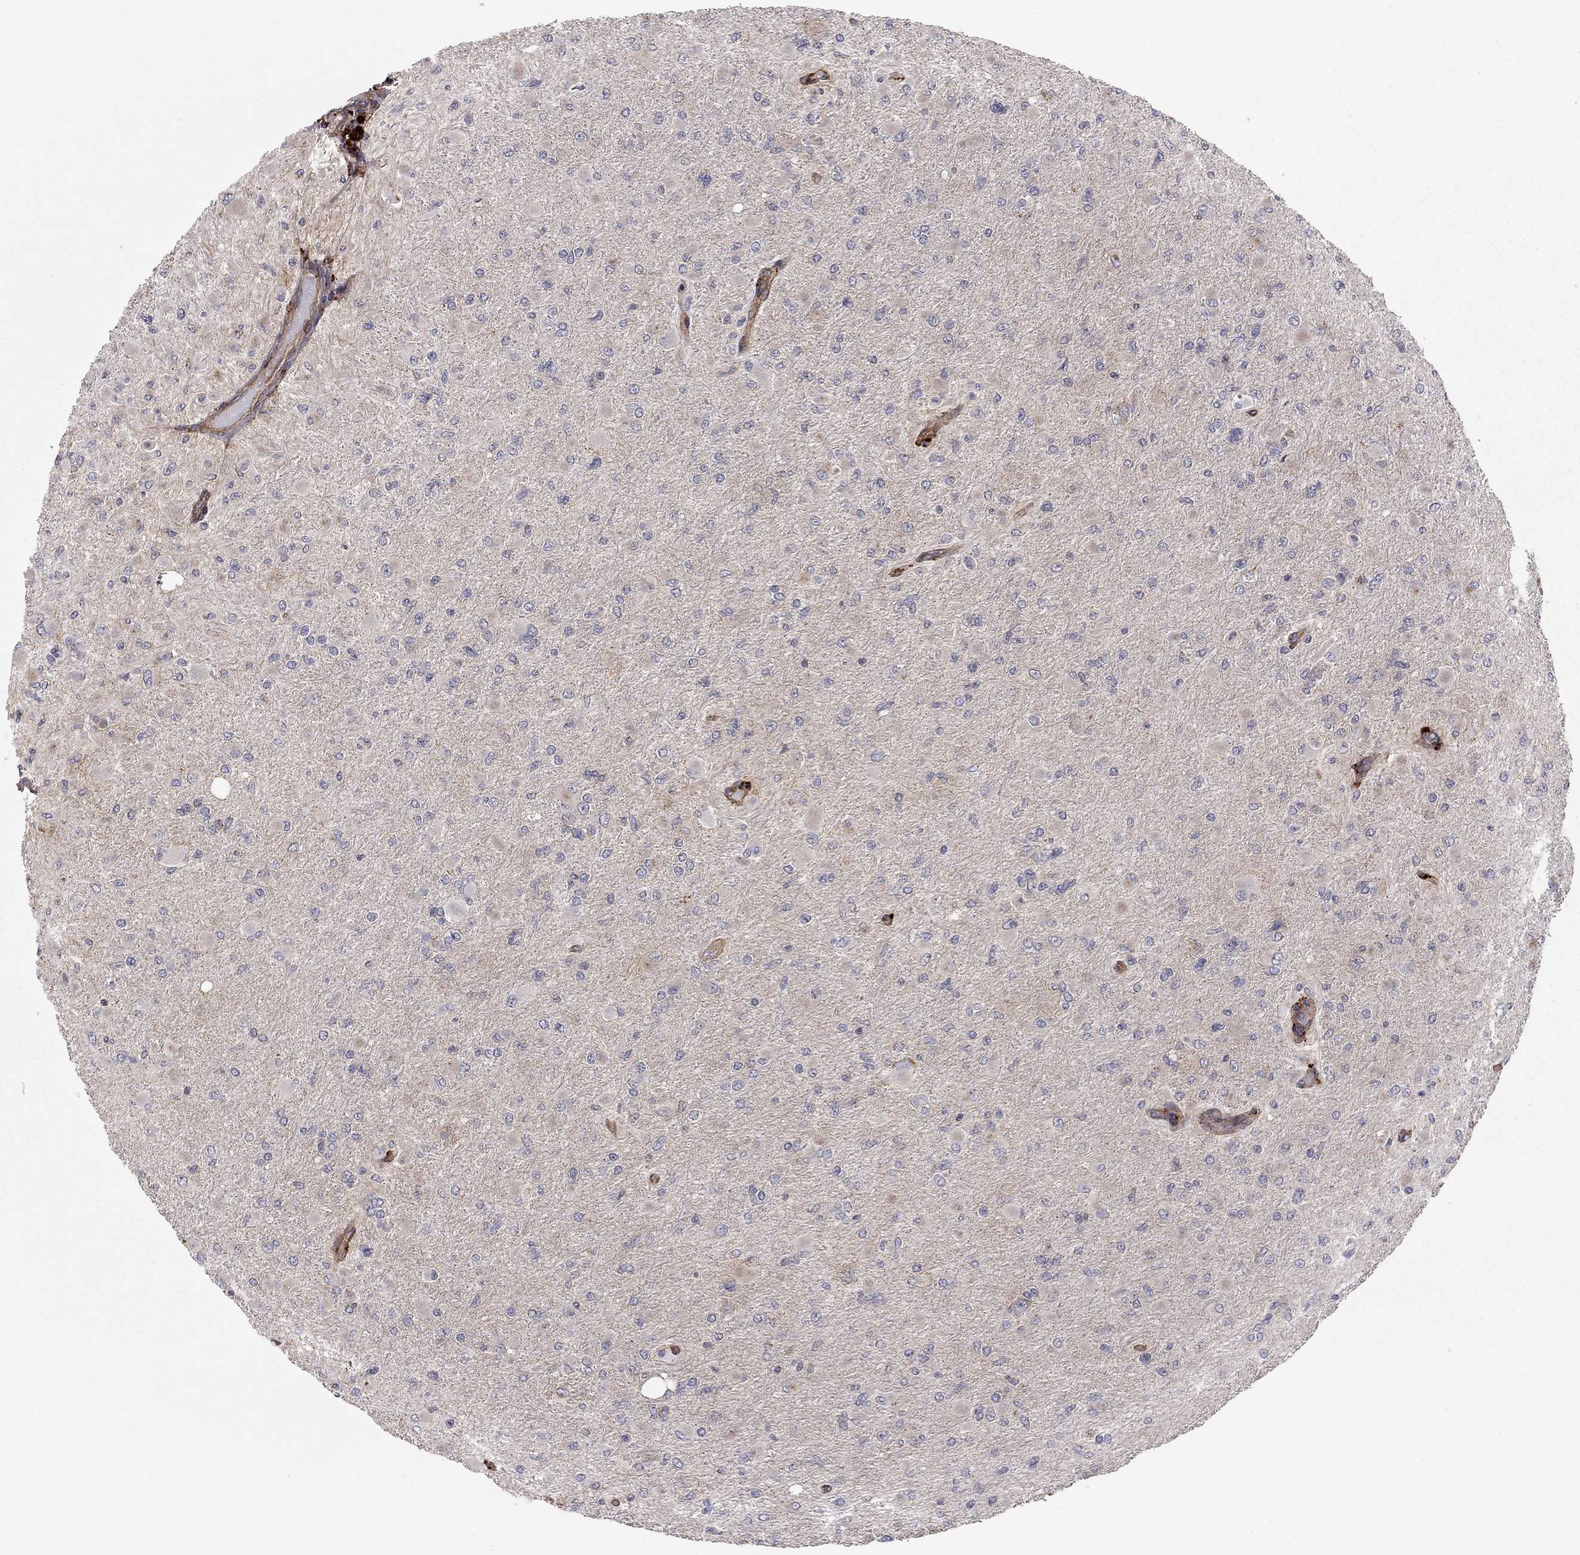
{"staining": {"intensity": "negative", "quantity": "none", "location": "none"}, "tissue": "glioma", "cell_type": "Tumor cells", "image_type": "cancer", "snomed": [{"axis": "morphology", "description": "Glioma, malignant, High grade"}, {"axis": "topography", "description": "Cerebral cortex"}], "caption": "The IHC histopathology image has no significant staining in tumor cells of high-grade glioma (malignant) tissue.", "gene": "RASEF", "patient": {"sex": "female", "age": 36}}